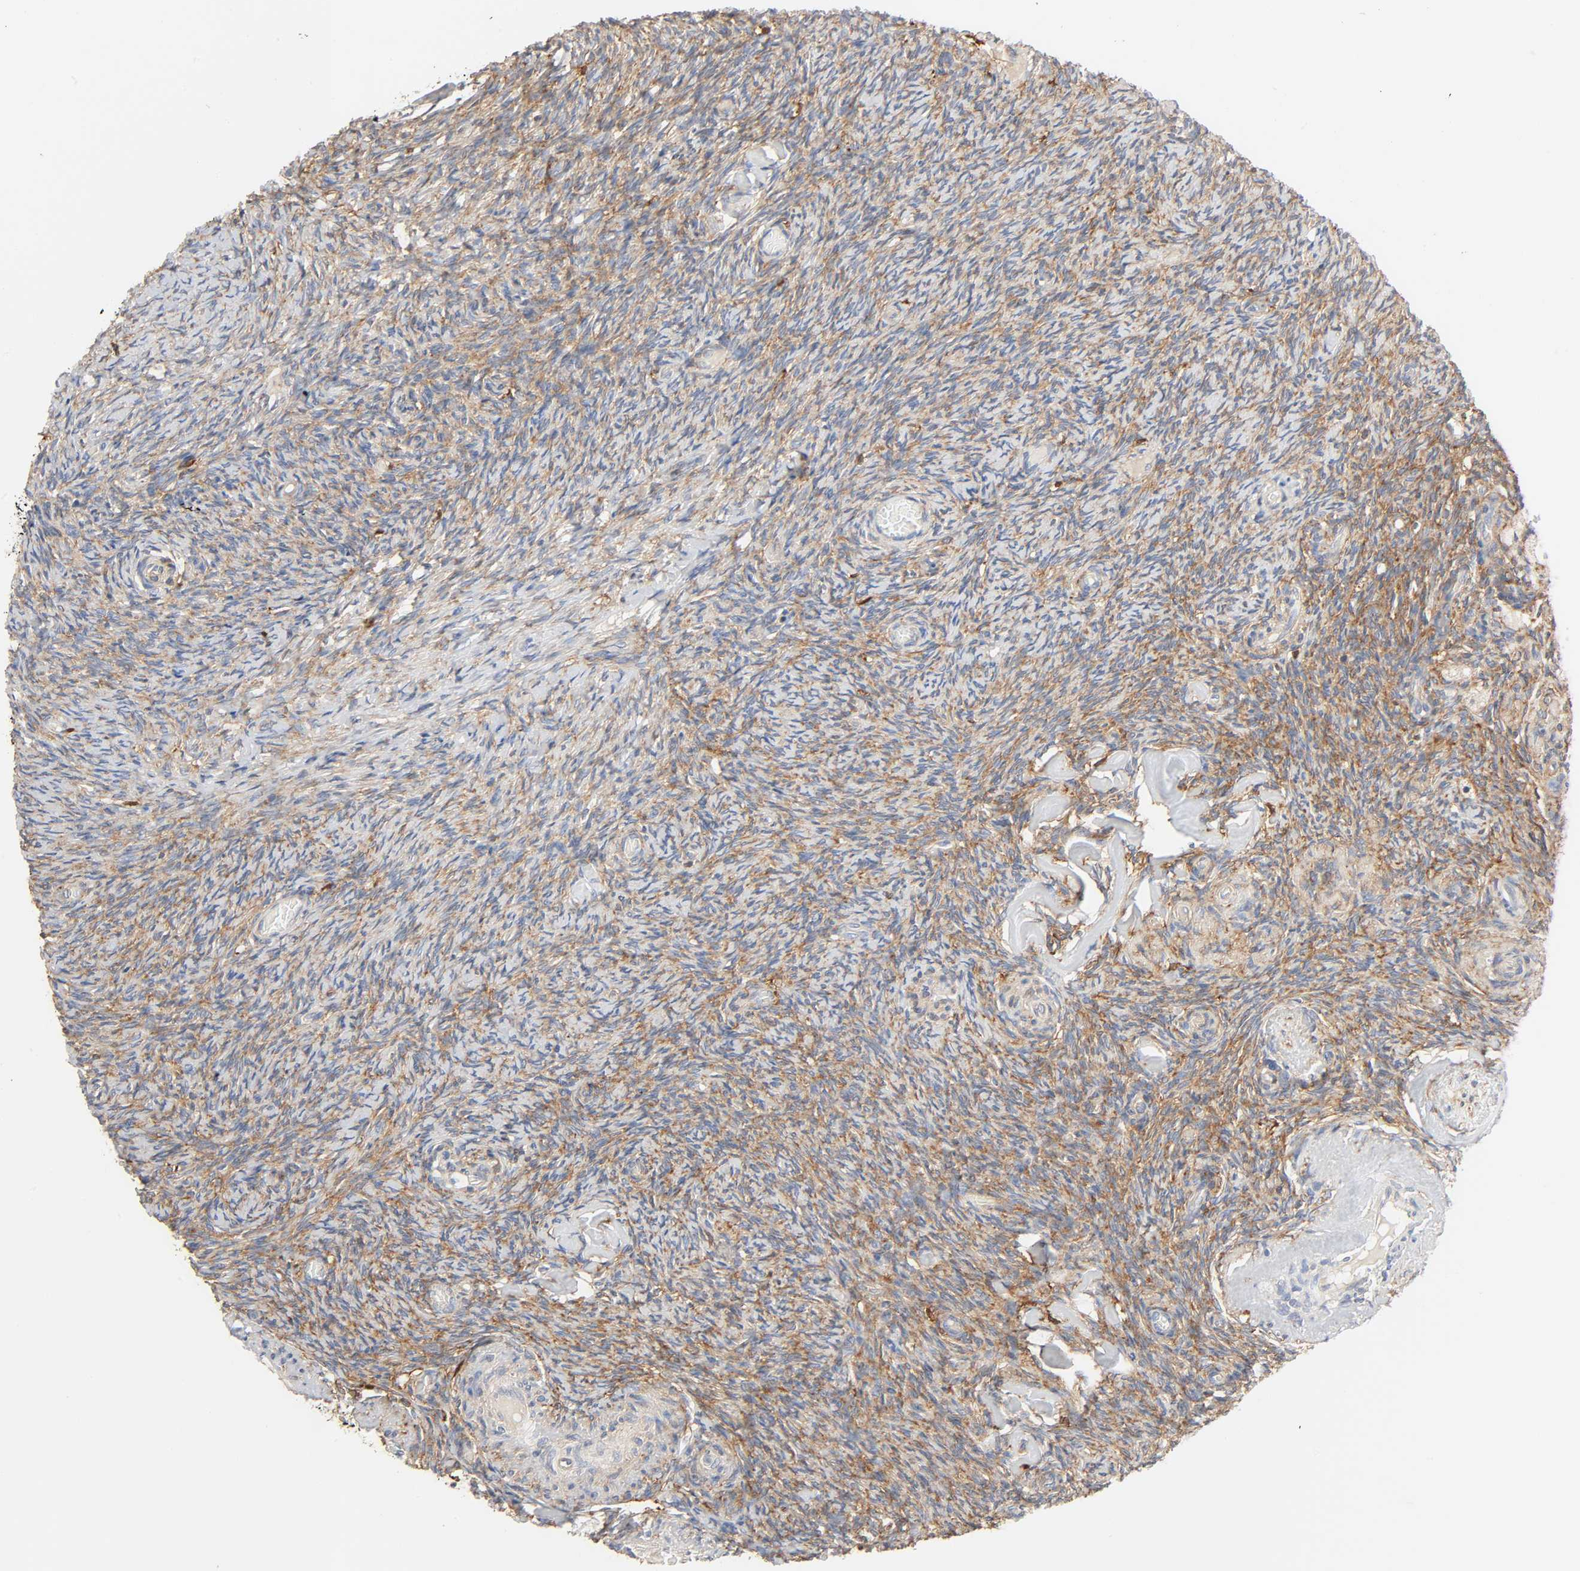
{"staining": {"intensity": "moderate", "quantity": ">75%", "location": "cytoplasmic/membranous"}, "tissue": "ovary", "cell_type": "Ovarian stroma cells", "image_type": "normal", "snomed": [{"axis": "morphology", "description": "Normal tissue, NOS"}, {"axis": "topography", "description": "Ovary"}], "caption": "Normal ovary shows moderate cytoplasmic/membranous positivity in approximately >75% of ovarian stroma cells.", "gene": "BIN1", "patient": {"sex": "female", "age": 60}}